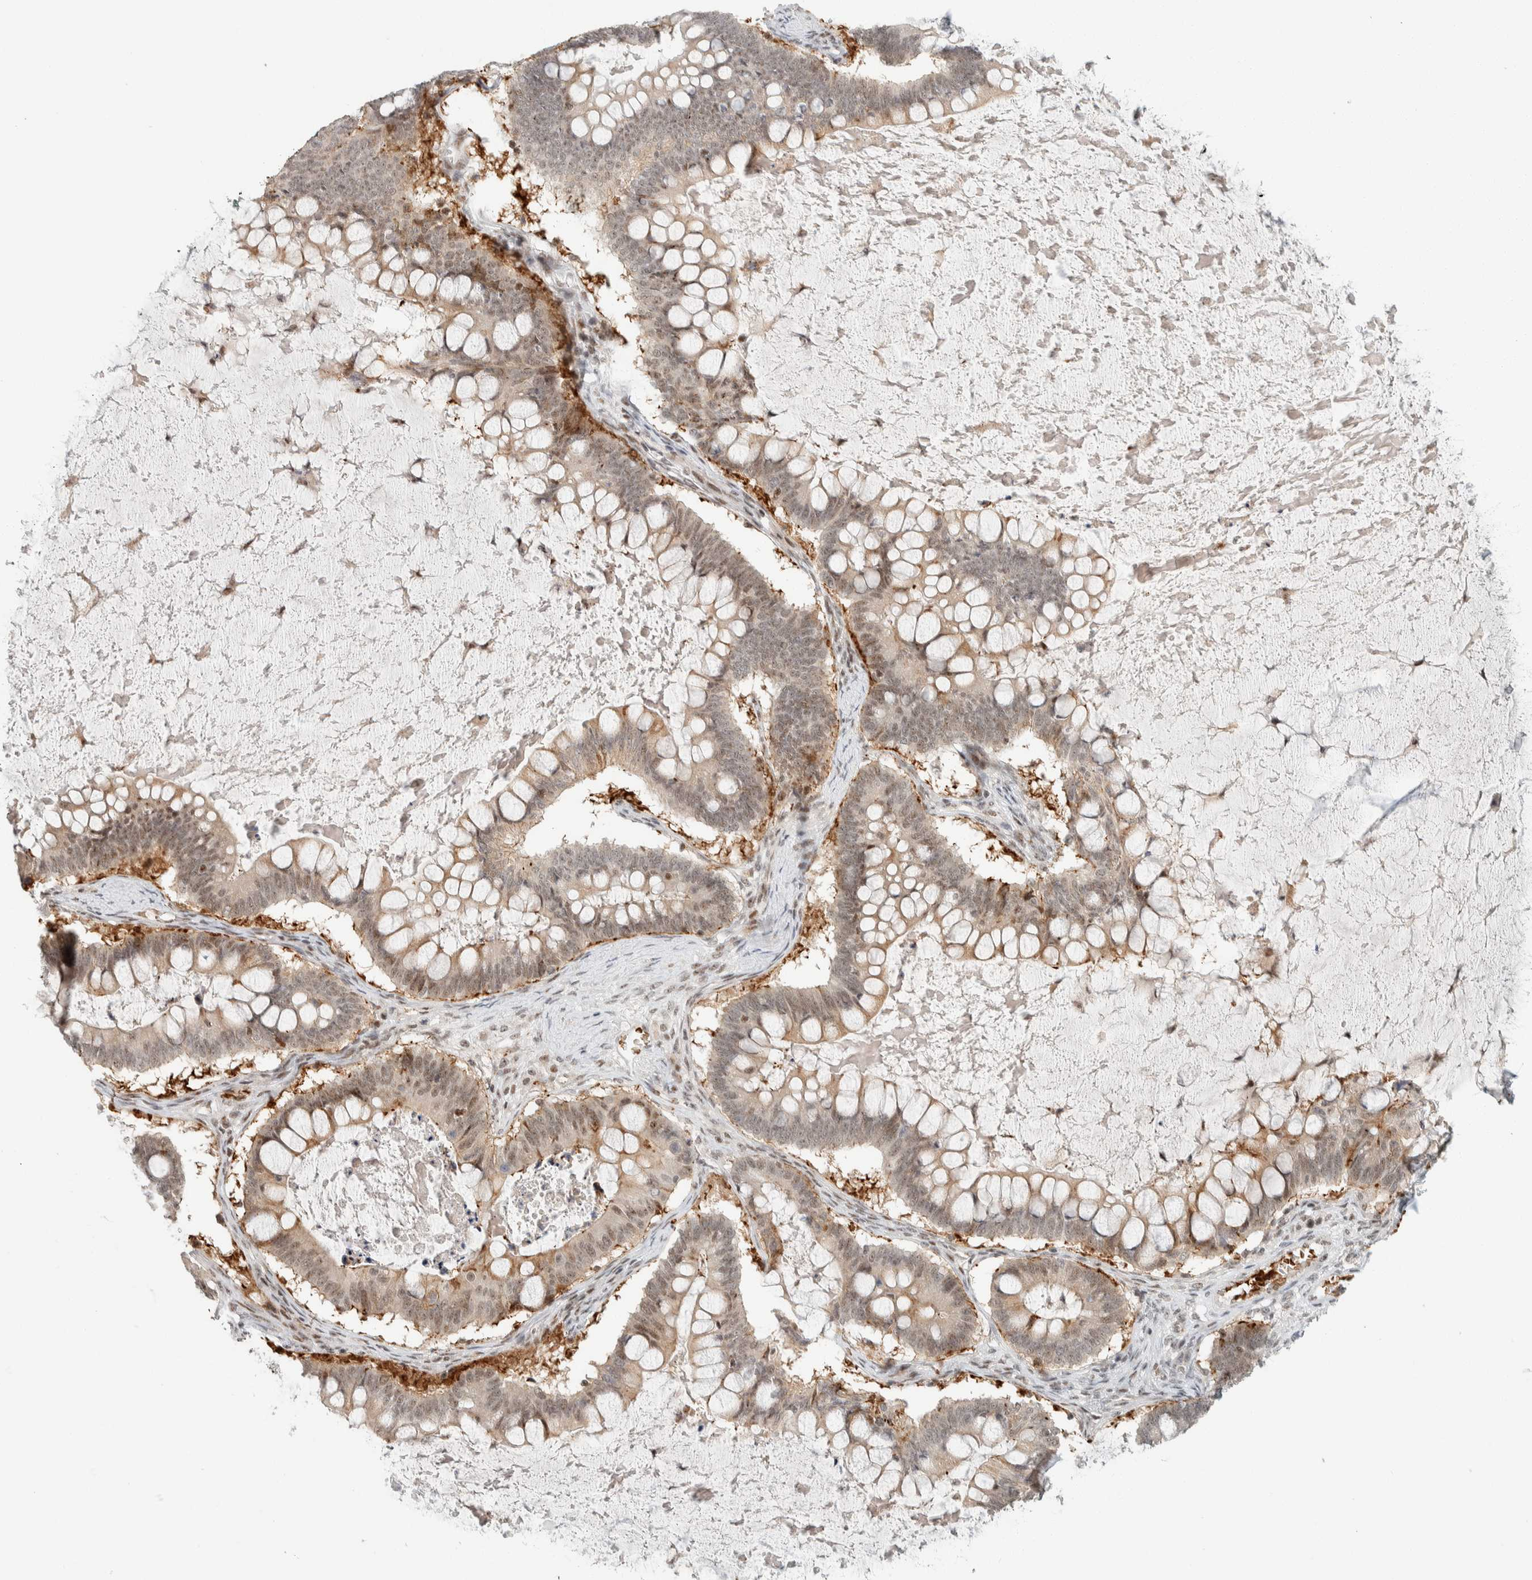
{"staining": {"intensity": "weak", "quantity": "25%-75%", "location": "nuclear"}, "tissue": "ovarian cancer", "cell_type": "Tumor cells", "image_type": "cancer", "snomed": [{"axis": "morphology", "description": "Cystadenocarcinoma, mucinous, NOS"}, {"axis": "topography", "description": "Ovary"}], "caption": "Weak nuclear staining is present in about 25%-75% of tumor cells in ovarian mucinous cystadenocarcinoma.", "gene": "ZBTB2", "patient": {"sex": "female", "age": 61}}